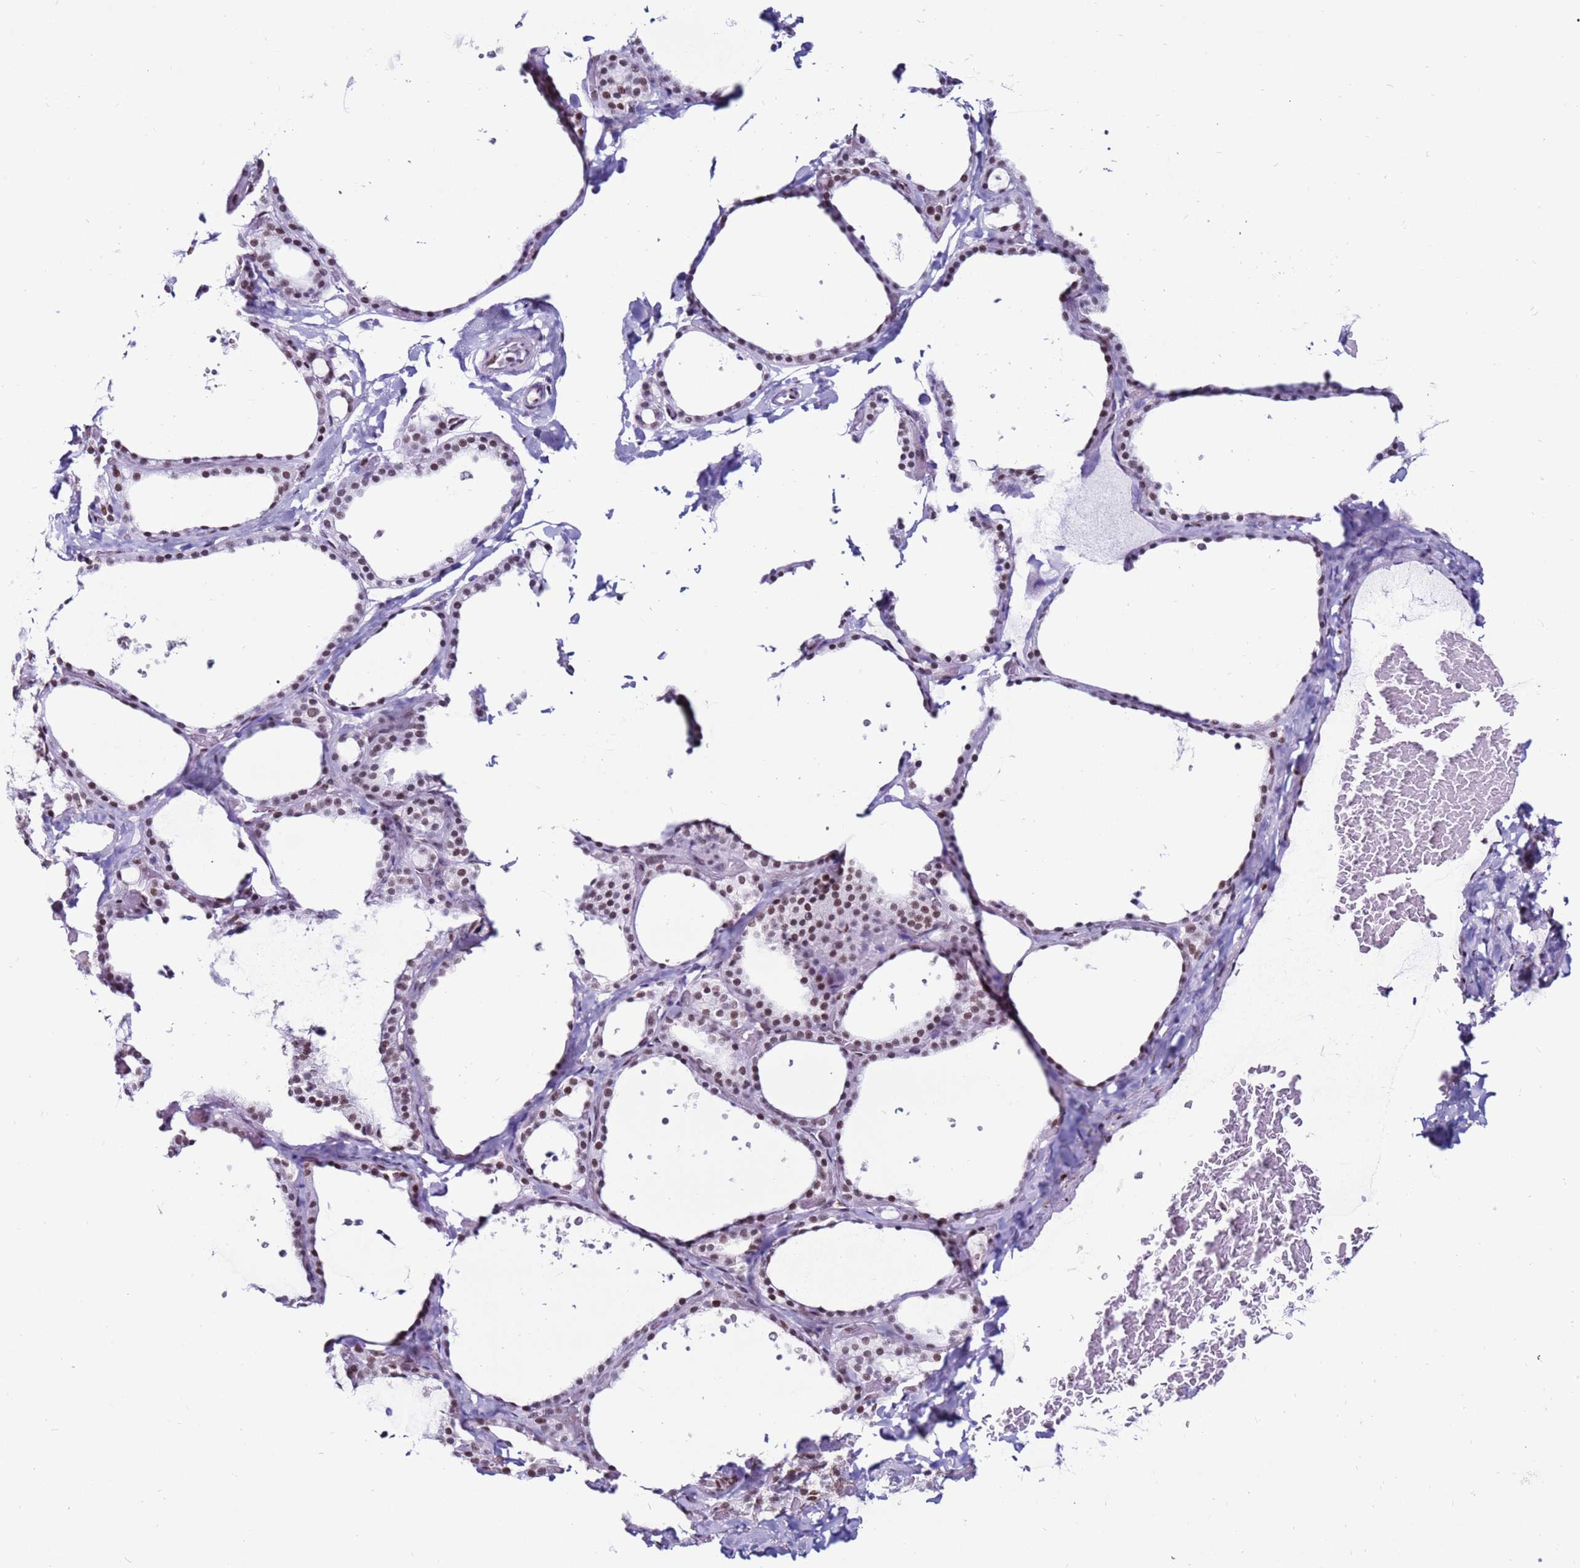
{"staining": {"intensity": "moderate", "quantity": ">75%", "location": "nuclear"}, "tissue": "thyroid gland", "cell_type": "Glandular cells", "image_type": "normal", "snomed": [{"axis": "morphology", "description": "Normal tissue, NOS"}, {"axis": "topography", "description": "Thyroid gland"}], "caption": "The histopathology image exhibits immunohistochemical staining of benign thyroid gland. There is moderate nuclear positivity is appreciated in about >75% of glandular cells. The staining was performed using DAB (3,3'-diaminobenzidine) to visualize the protein expression in brown, while the nuclei were stained in blue with hematoxylin (Magnification: 20x).", "gene": "KPNA4", "patient": {"sex": "female", "age": 44}}